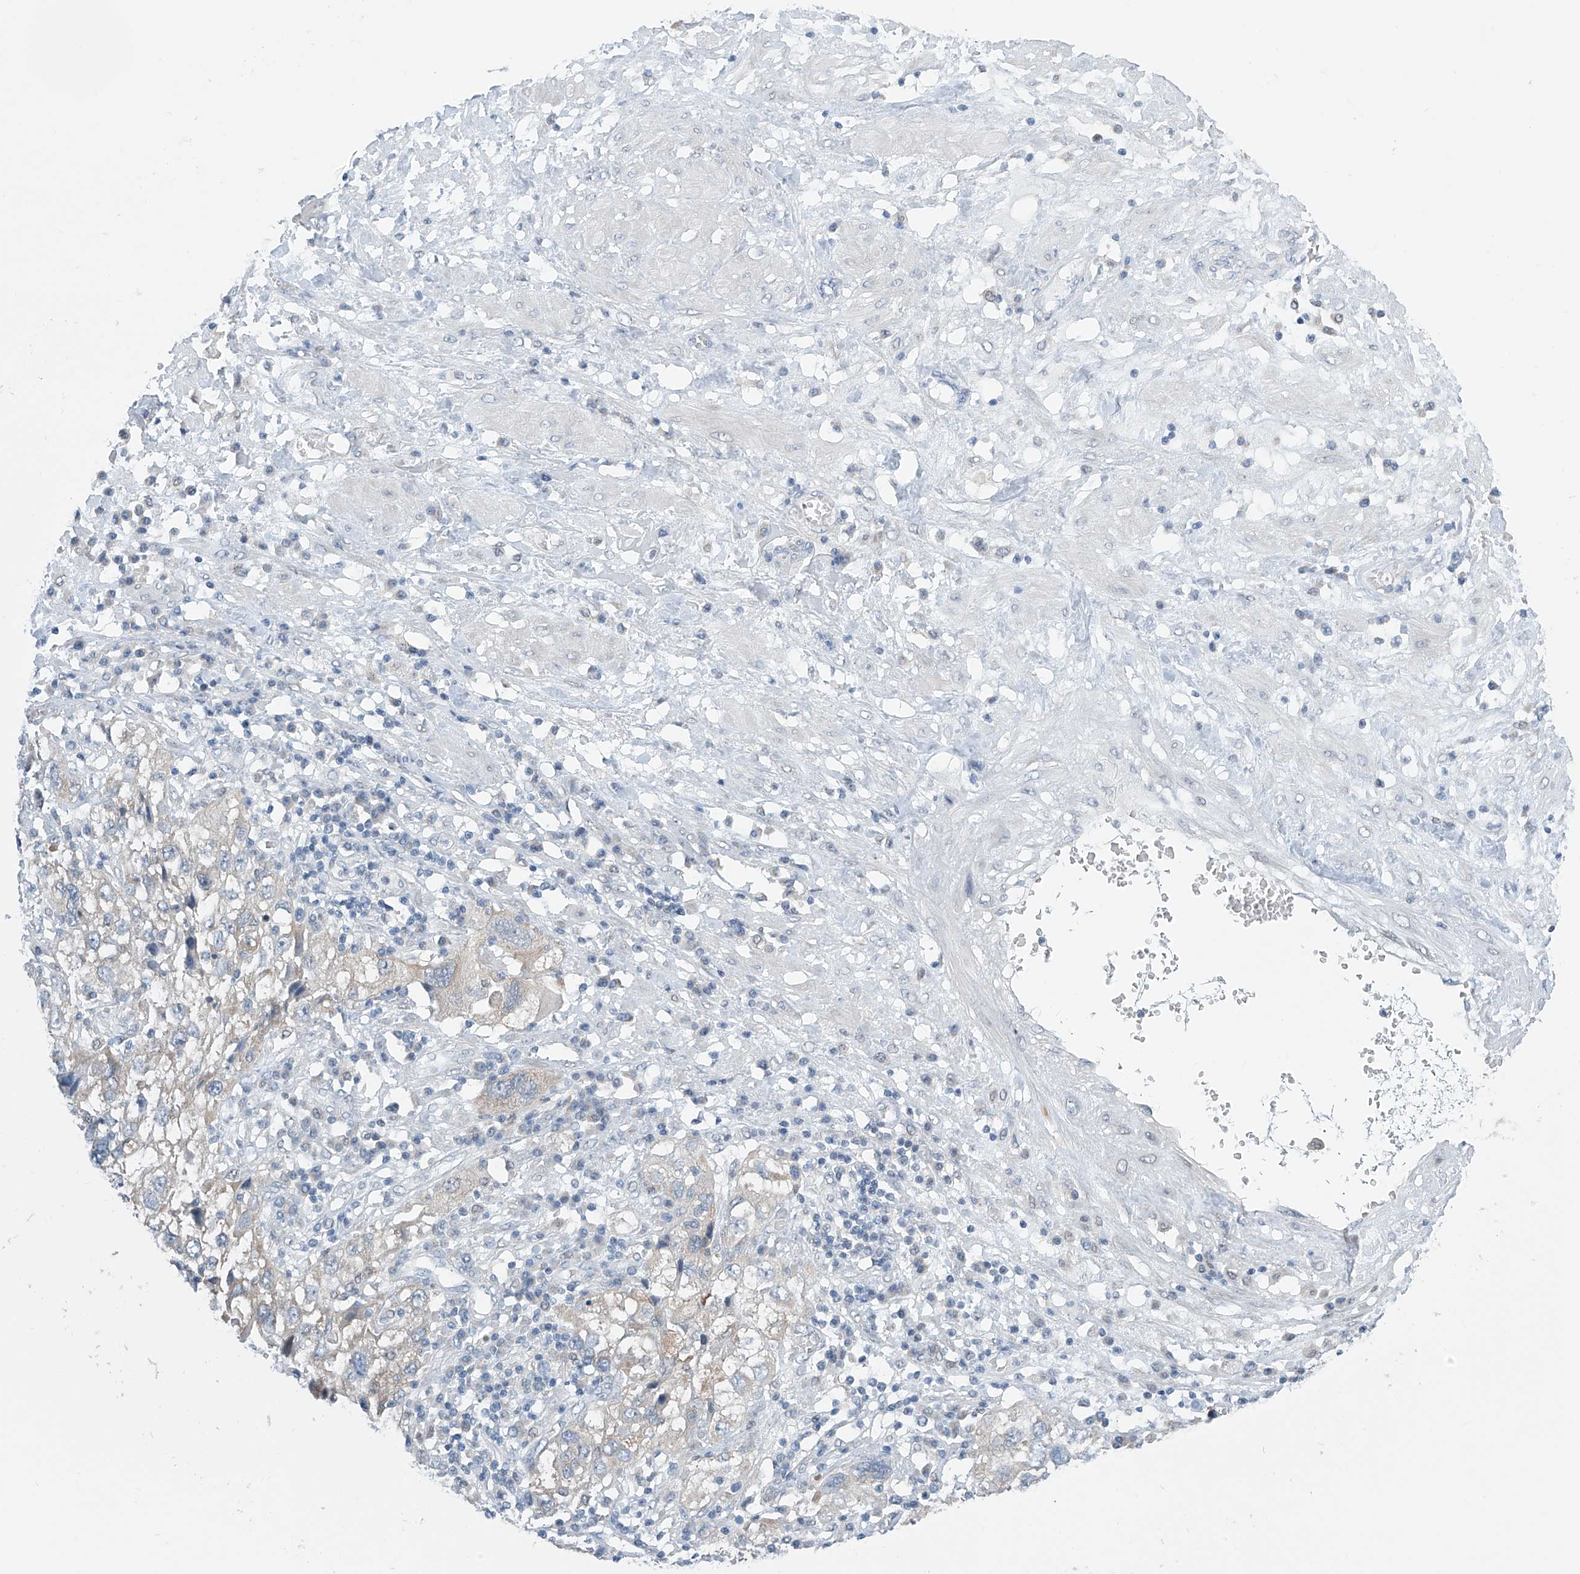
{"staining": {"intensity": "weak", "quantity": "<25%", "location": "cytoplasmic/membranous"}, "tissue": "endometrial cancer", "cell_type": "Tumor cells", "image_type": "cancer", "snomed": [{"axis": "morphology", "description": "Adenocarcinoma, NOS"}, {"axis": "topography", "description": "Endometrium"}], "caption": "Adenocarcinoma (endometrial) was stained to show a protein in brown. There is no significant expression in tumor cells.", "gene": "APLF", "patient": {"sex": "female", "age": 49}}